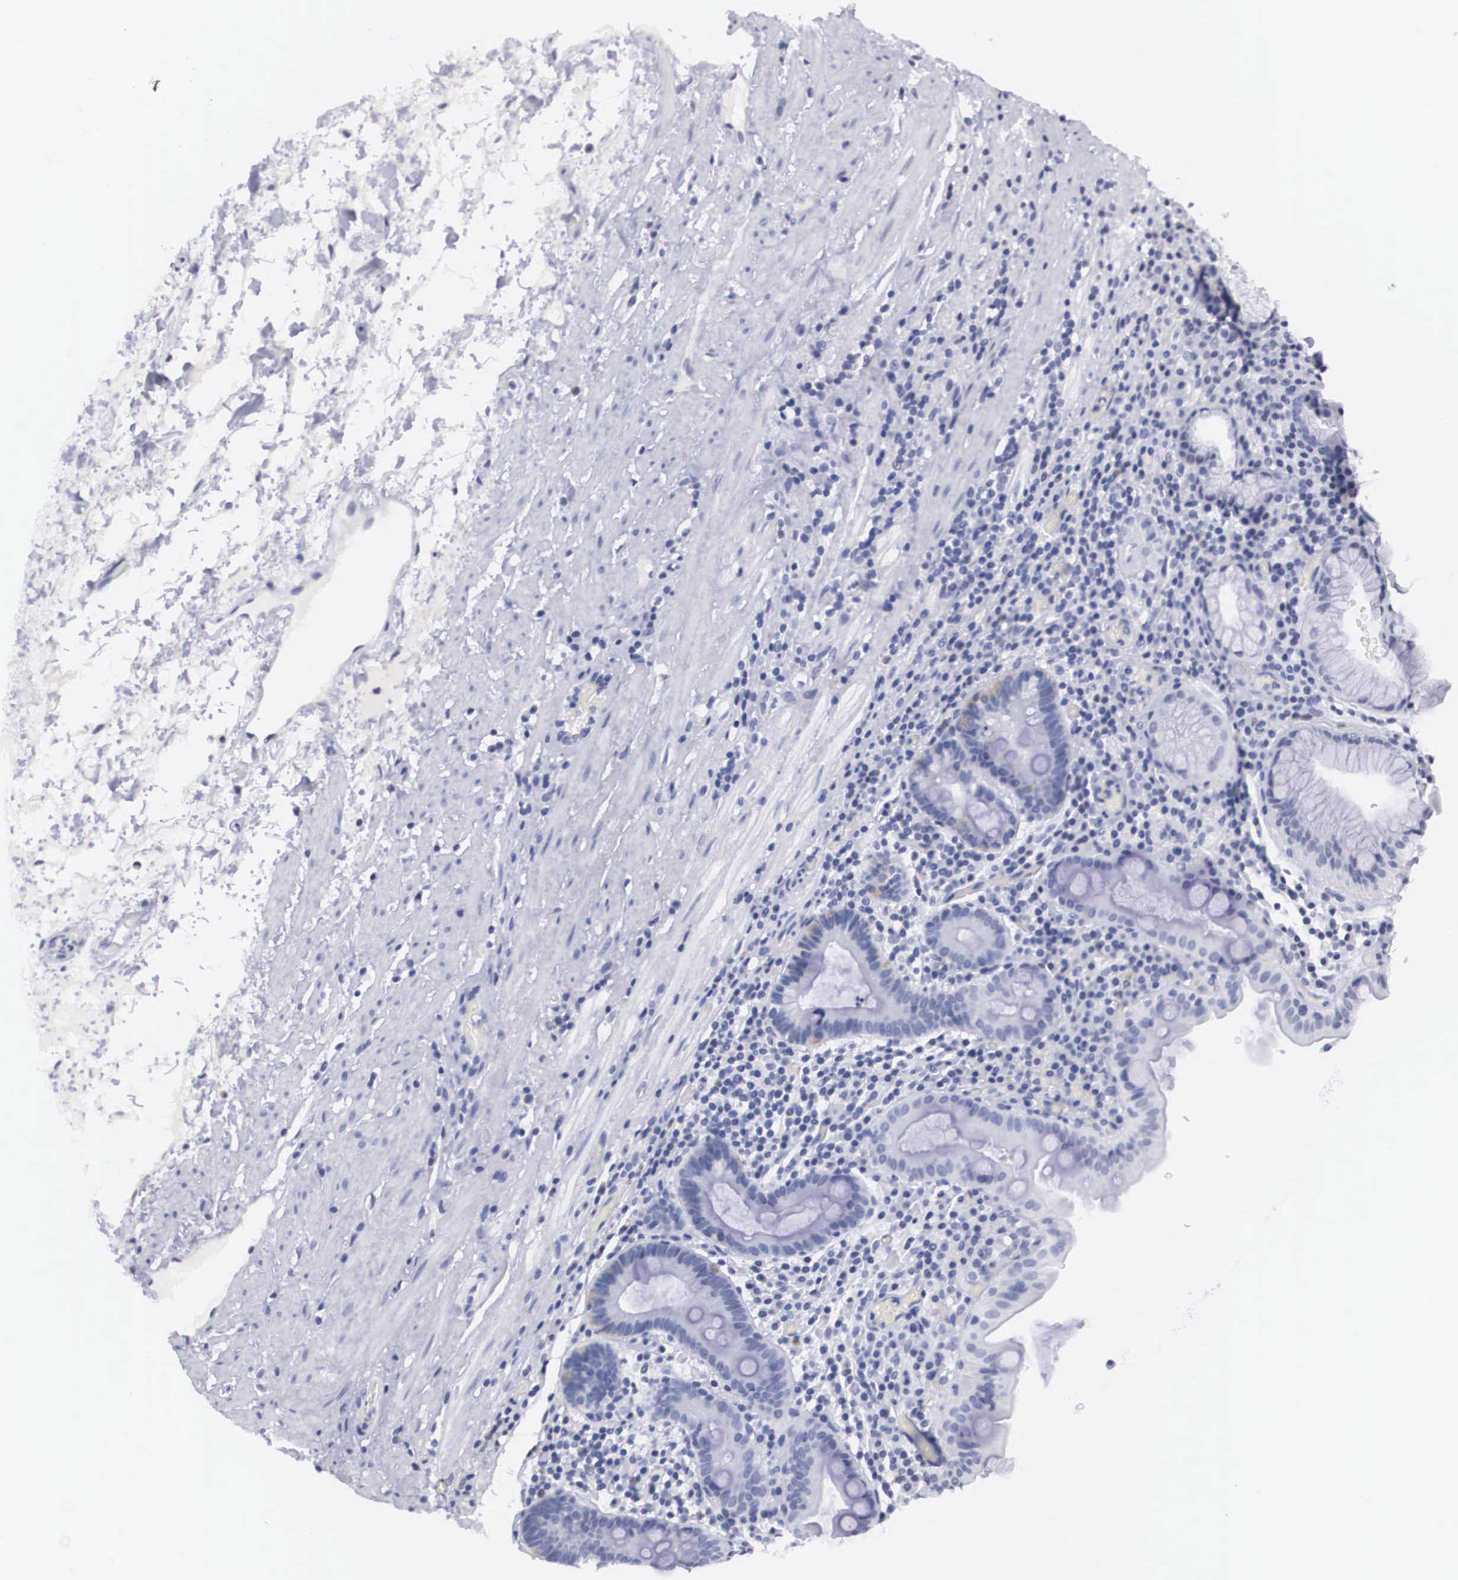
{"staining": {"intensity": "negative", "quantity": "none", "location": "none"}, "tissue": "stomach", "cell_type": "Glandular cells", "image_type": "normal", "snomed": [{"axis": "morphology", "description": "Normal tissue, NOS"}, {"axis": "topography", "description": "Stomach, lower"}, {"axis": "topography", "description": "Duodenum"}], "caption": "Glandular cells are negative for brown protein staining in benign stomach. (DAB (3,3'-diaminobenzidine) IHC visualized using brightfield microscopy, high magnification).", "gene": "C22orf31", "patient": {"sex": "male", "age": 84}}